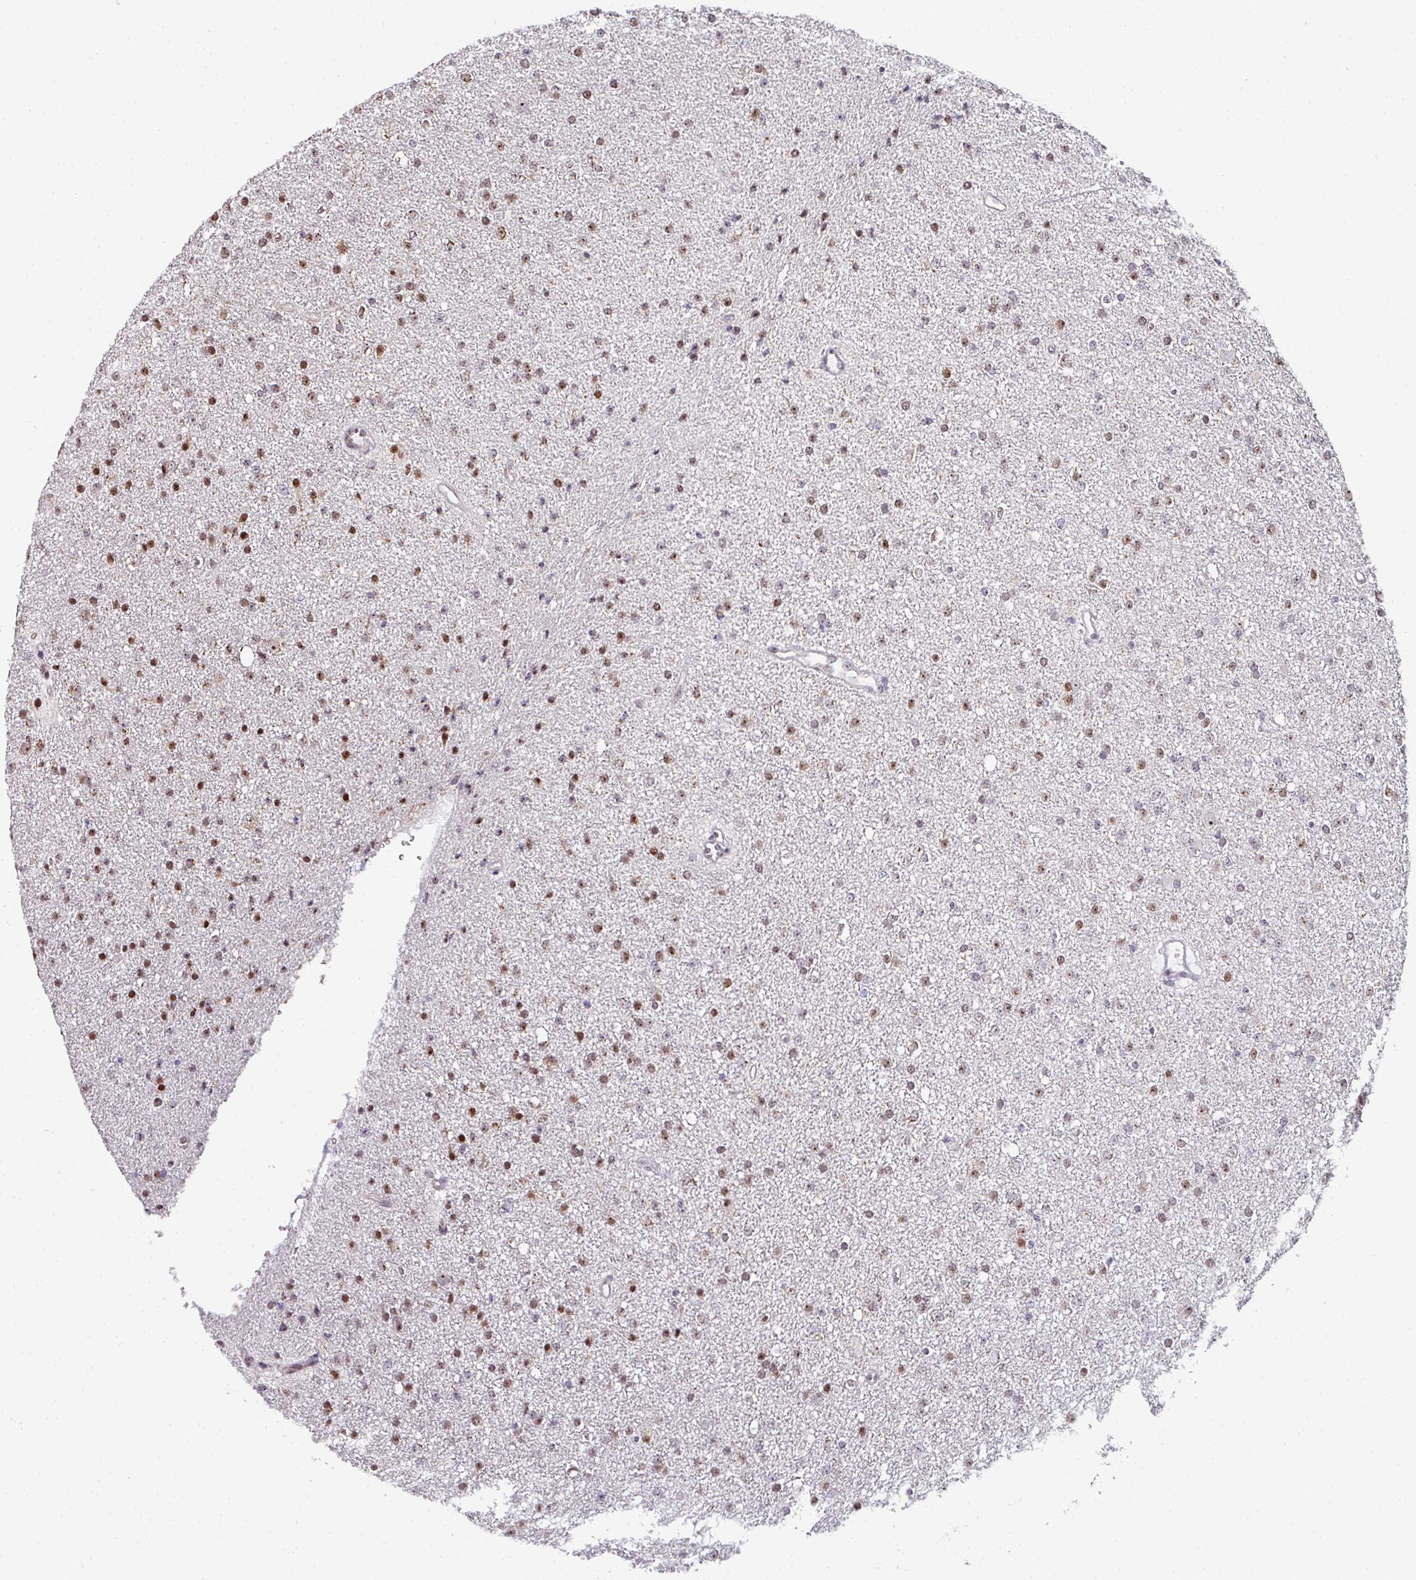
{"staining": {"intensity": "moderate", "quantity": "25%-75%", "location": "nuclear"}, "tissue": "glioma", "cell_type": "Tumor cells", "image_type": "cancer", "snomed": [{"axis": "morphology", "description": "Glioma, malignant, Low grade"}, {"axis": "topography", "description": "Brain"}], "caption": "Protein expression by immunohistochemistry (IHC) displays moderate nuclear staining in about 25%-75% of tumor cells in glioma.", "gene": "NACC2", "patient": {"sex": "female", "age": 34}}